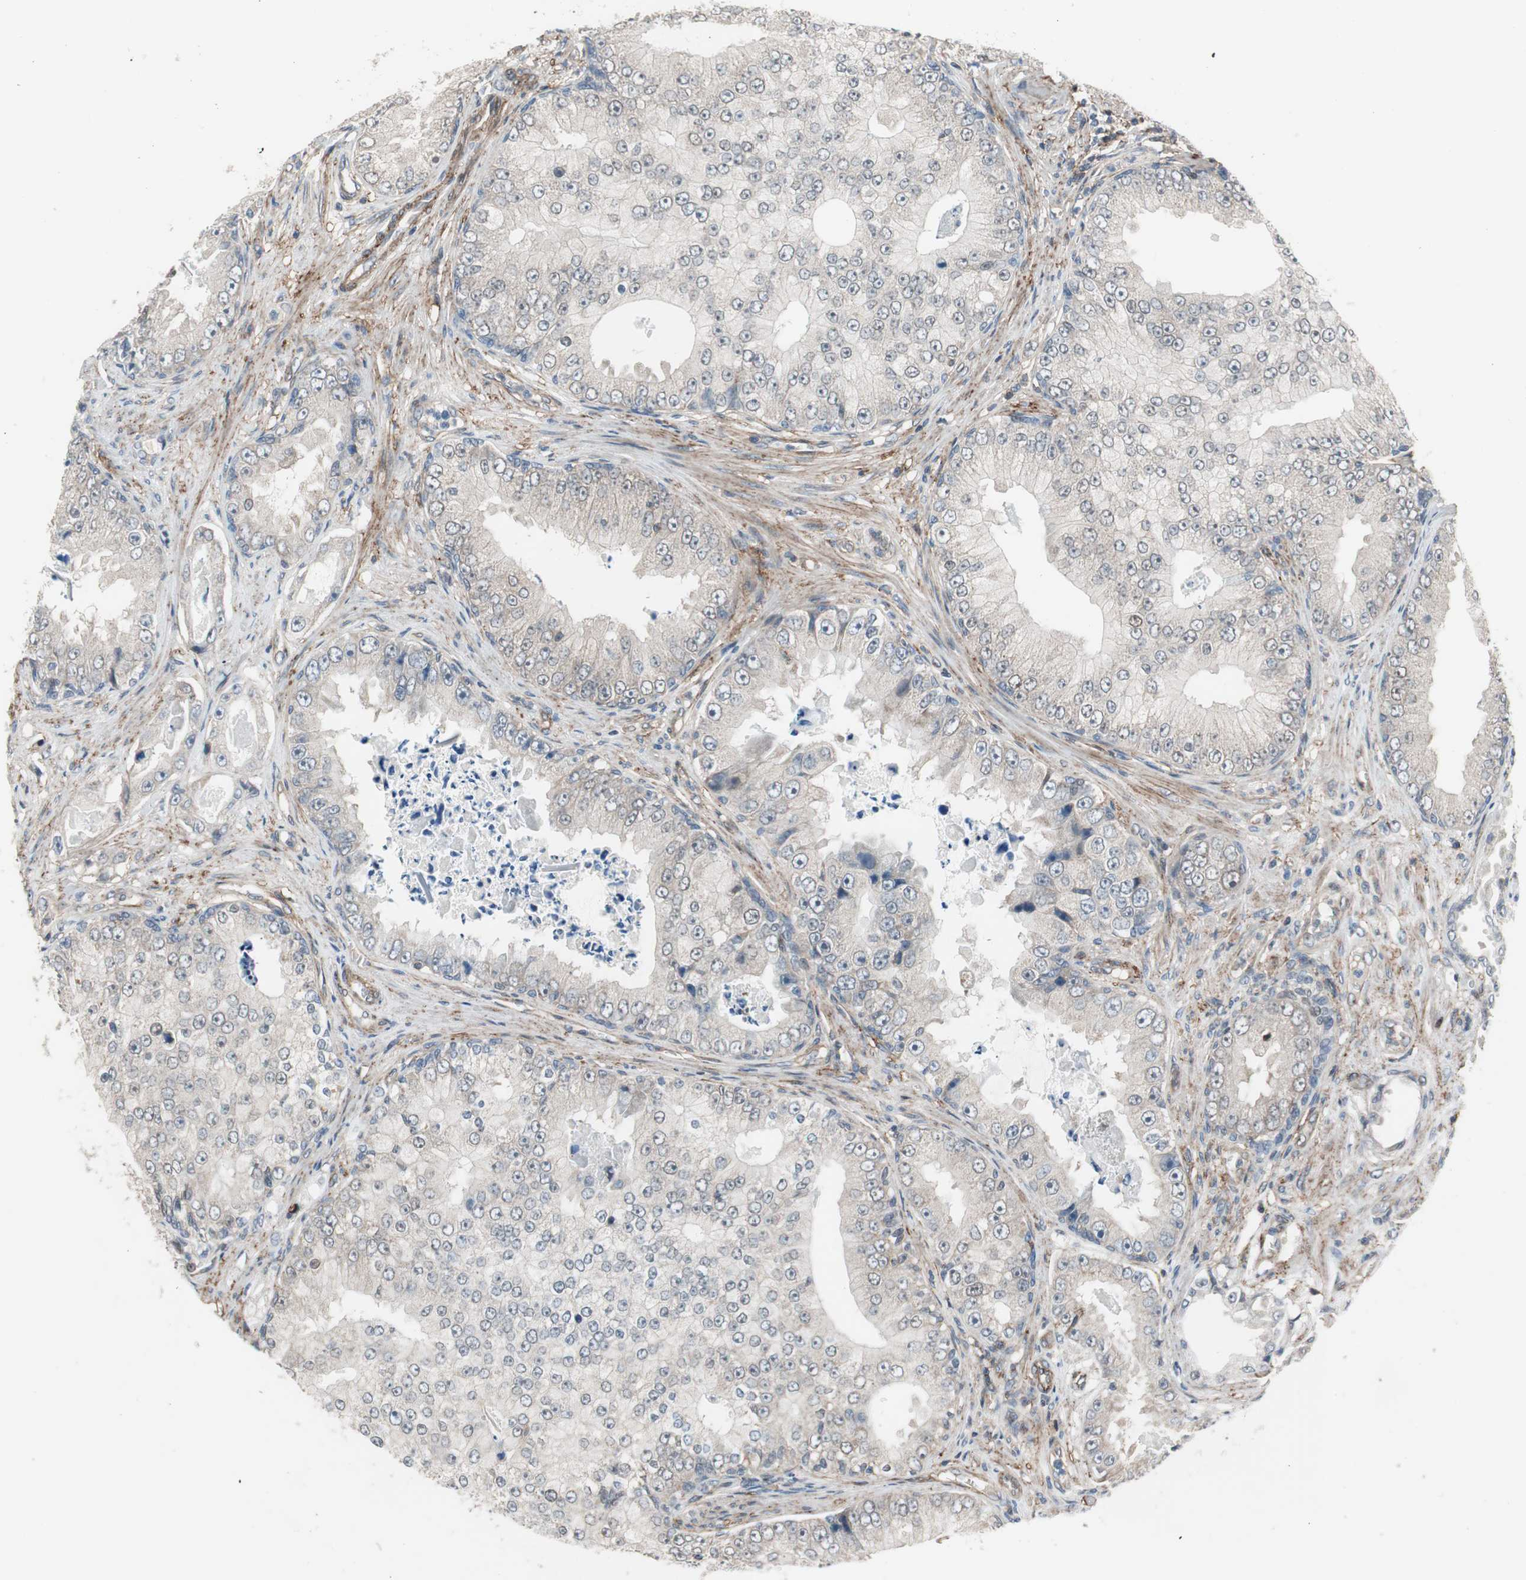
{"staining": {"intensity": "negative", "quantity": "none", "location": "none"}, "tissue": "prostate cancer", "cell_type": "Tumor cells", "image_type": "cancer", "snomed": [{"axis": "morphology", "description": "Adenocarcinoma, High grade"}, {"axis": "topography", "description": "Prostate"}], "caption": "IHC photomicrograph of human prostate cancer (high-grade adenocarcinoma) stained for a protein (brown), which demonstrates no expression in tumor cells.", "gene": "GRHL1", "patient": {"sex": "male", "age": 73}}